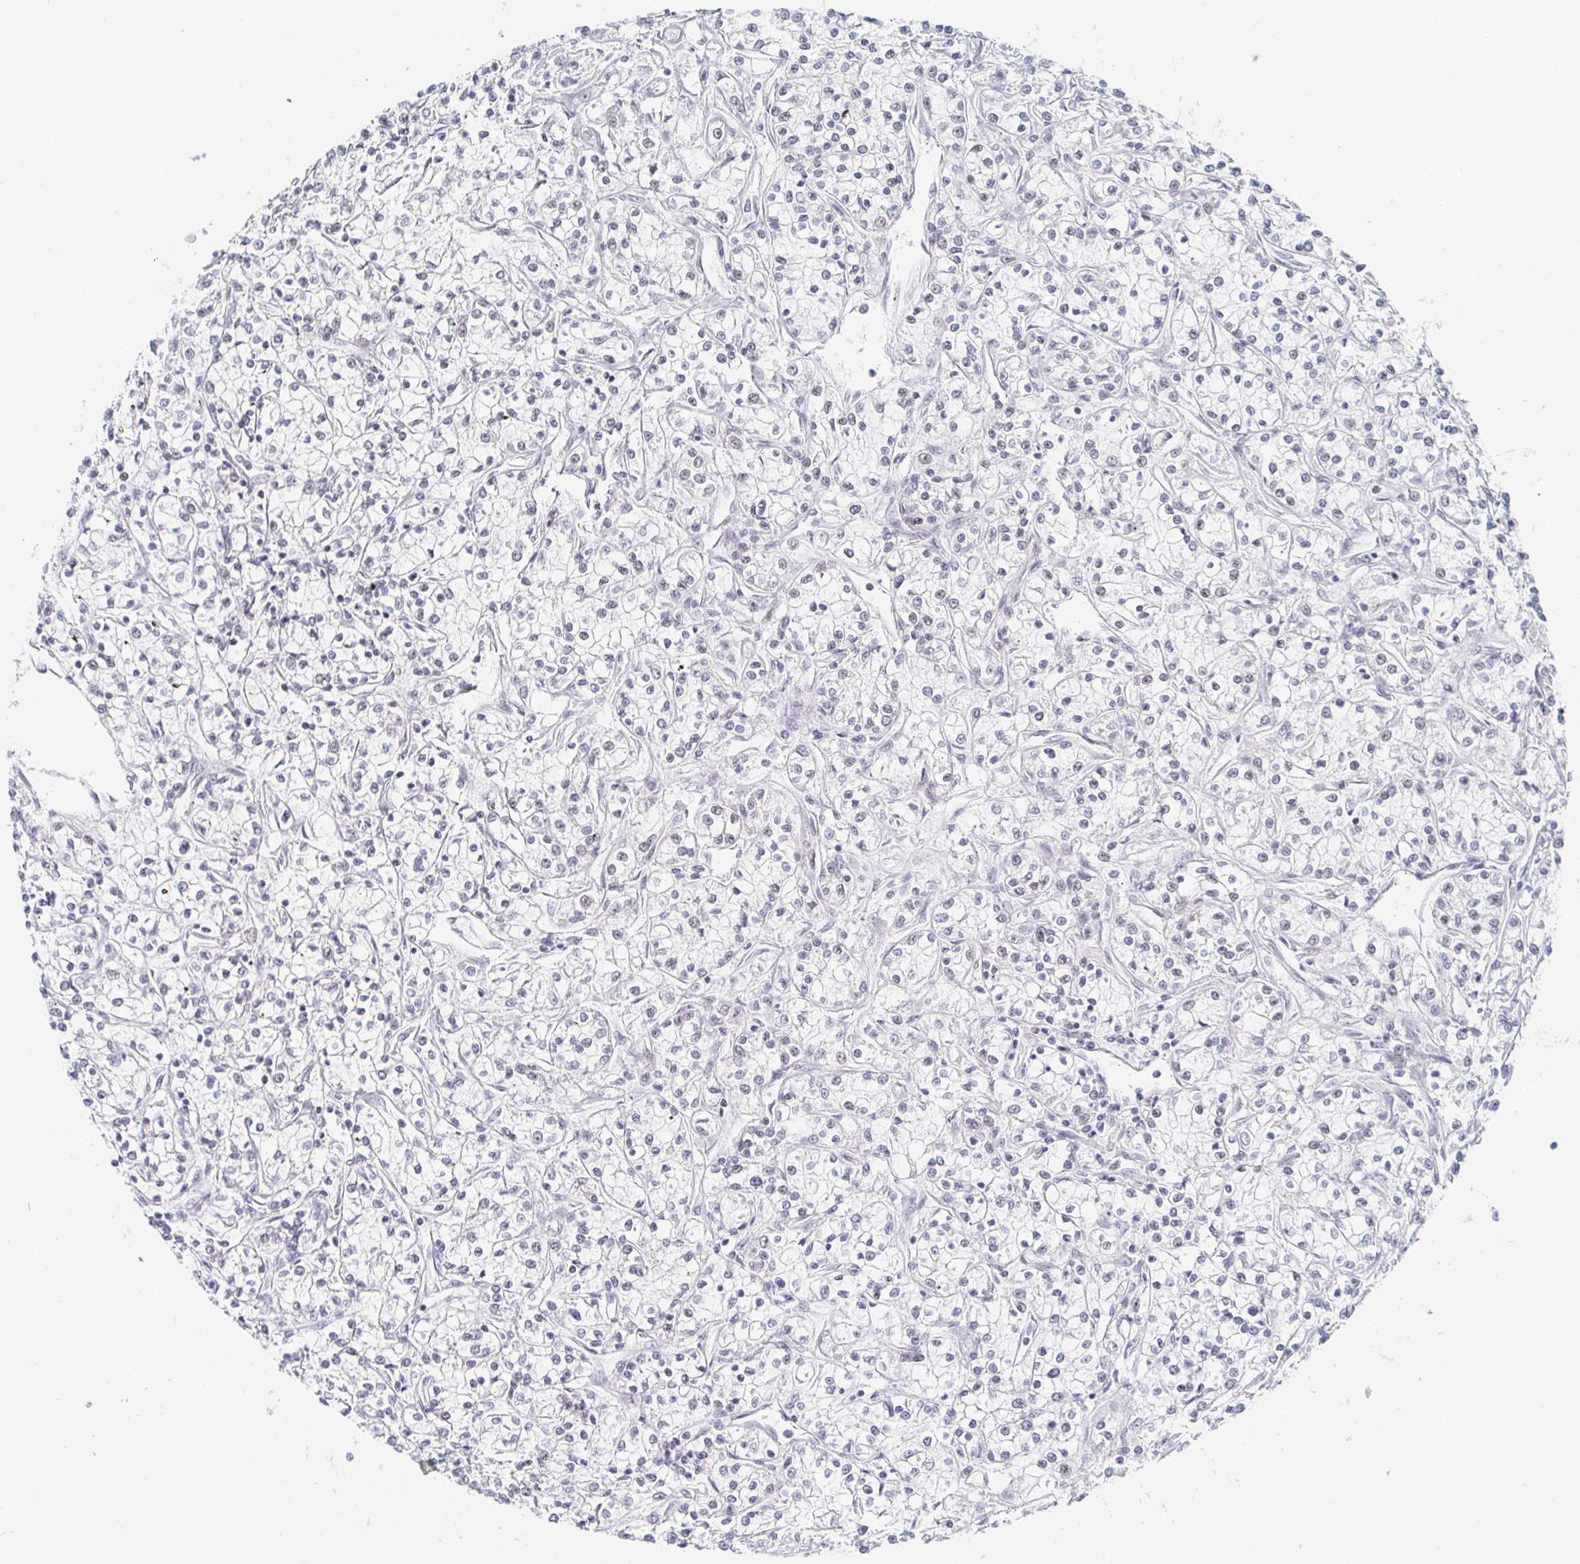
{"staining": {"intensity": "negative", "quantity": "none", "location": "none"}, "tissue": "renal cancer", "cell_type": "Tumor cells", "image_type": "cancer", "snomed": [{"axis": "morphology", "description": "Adenocarcinoma, NOS"}, {"axis": "topography", "description": "Kidney"}], "caption": "This is an immunohistochemistry micrograph of renal cancer. There is no expression in tumor cells.", "gene": "CHD2", "patient": {"sex": "female", "age": 59}}